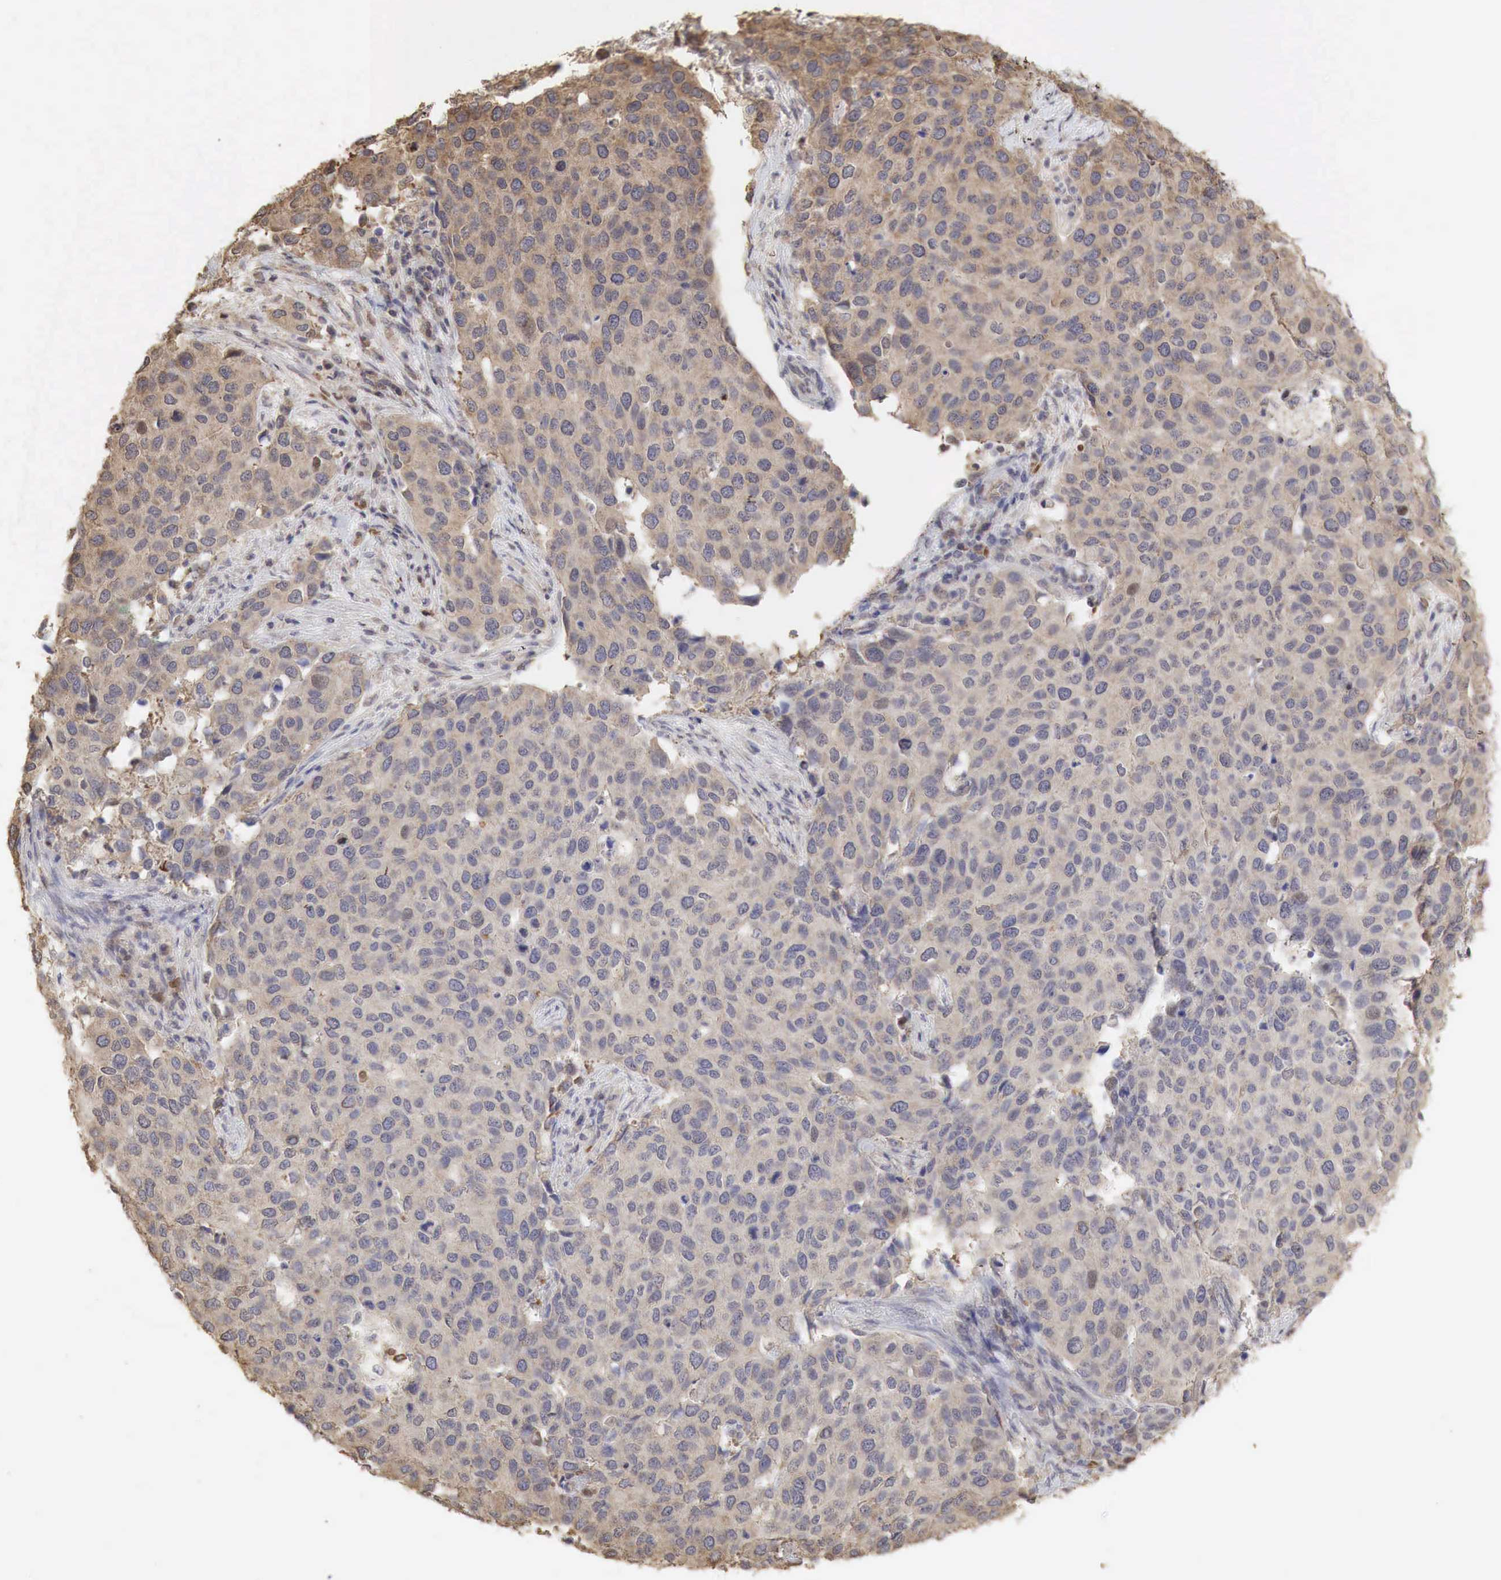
{"staining": {"intensity": "weak", "quantity": ">75%", "location": "cytoplasmic/membranous"}, "tissue": "cervical cancer", "cell_type": "Tumor cells", "image_type": "cancer", "snomed": [{"axis": "morphology", "description": "Squamous cell carcinoma, NOS"}, {"axis": "topography", "description": "Cervix"}], "caption": "High-magnification brightfield microscopy of squamous cell carcinoma (cervical) stained with DAB (brown) and counterstained with hematoxylin (blue). tumor cells exhibit weak cytoplasmic/membranous expression is appreciated in approximately>75% of cells.", "gene": "PABPC5", "patient": {"sex": "female", "age": 54}}